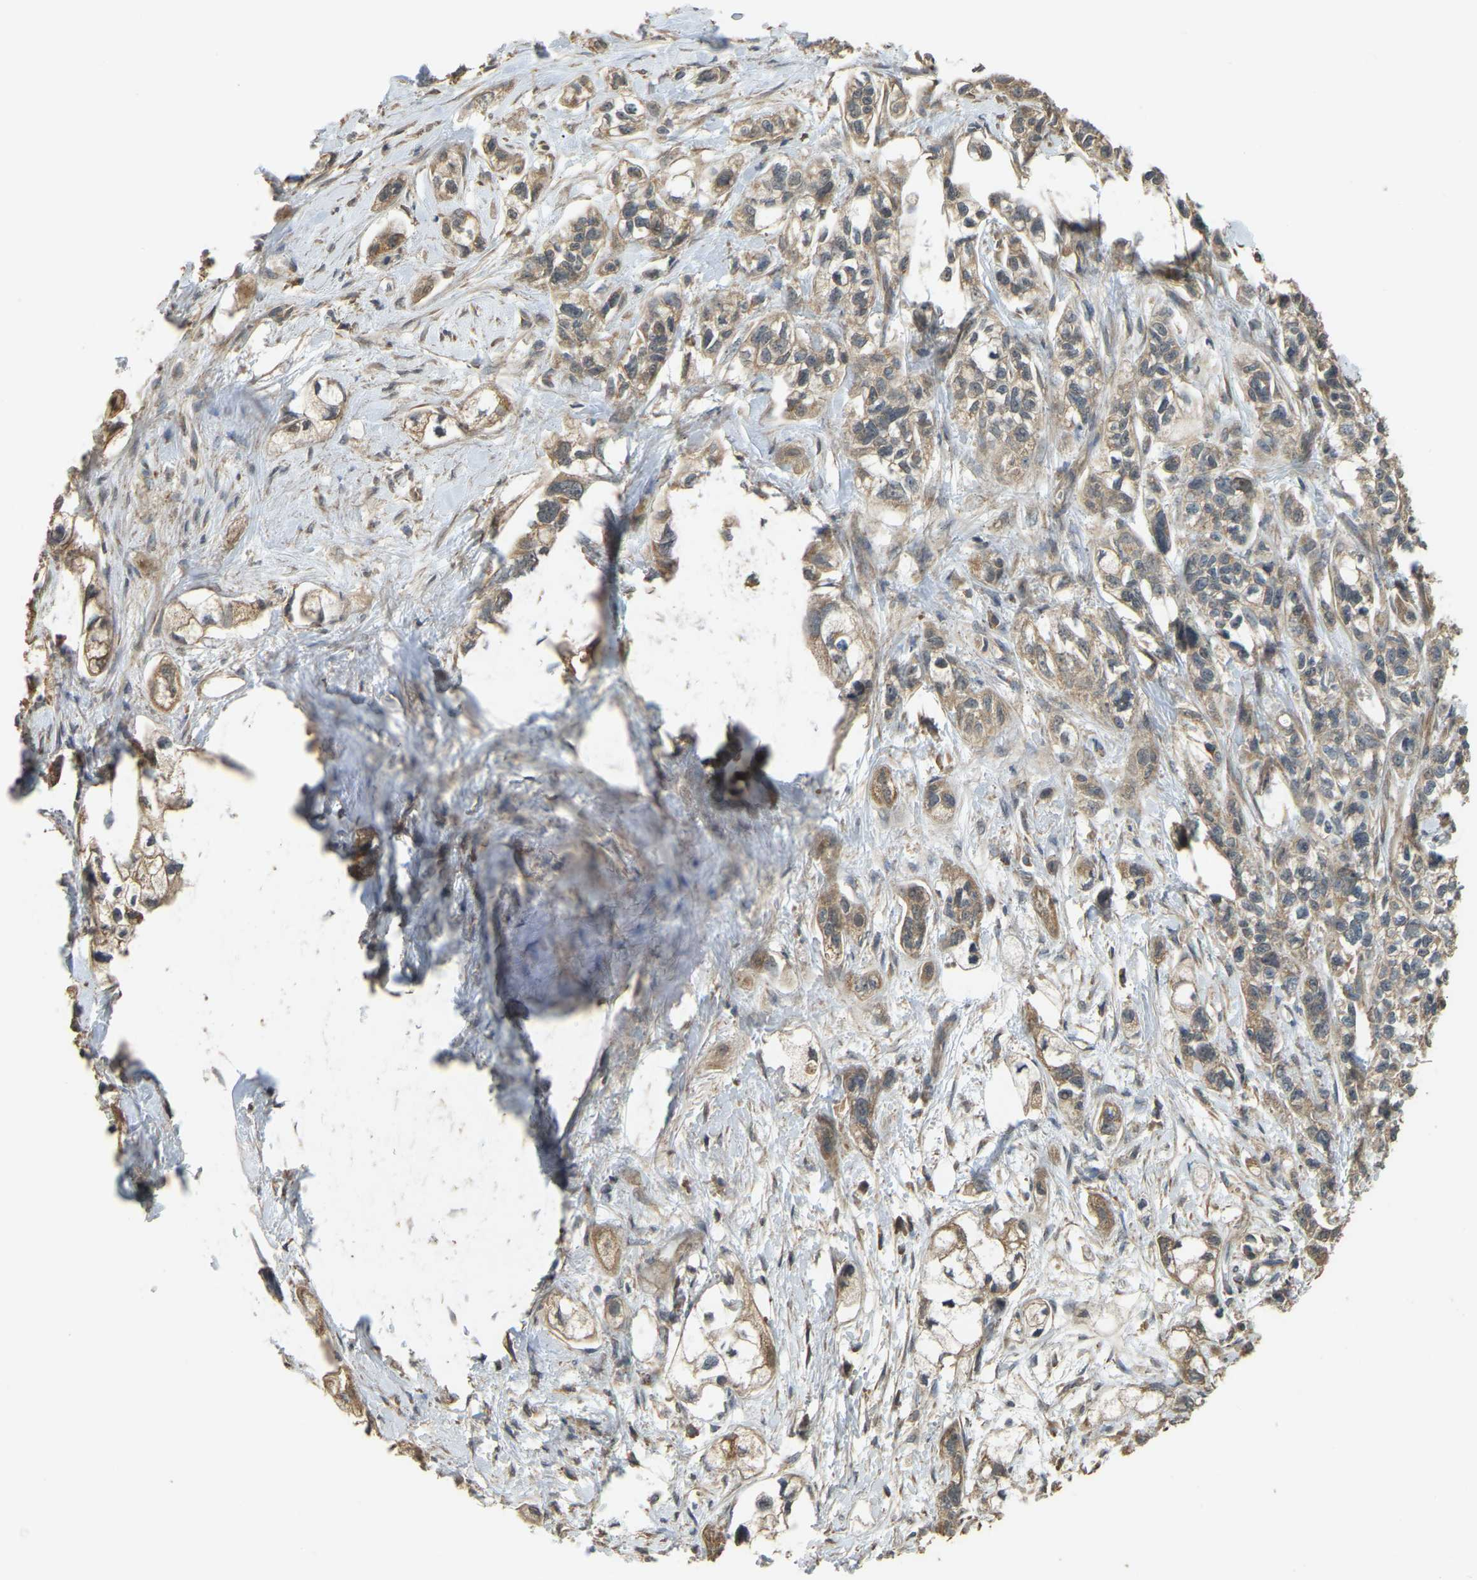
{"staining": {"intensity": "weak", "quantity": ">75%", "location": "cytoplasmic/membranous"}, "tissue": "pancreatic cancer", "cell_type": "Tumor cells", "image_type": "cancer", "snomed": [{"axis": "morphology", "description": "Adenocarcinoma, NOS"}, {"axis": "topography", "description": "Pancreas"}], "caption": "Immunohistochemistry (IHC) staining of pancreatic cancer (adenocarcinoma), which displays low levels of weak cytoplasmic/membranous staining in approximately >75% of tumor cells indicating weak cytoplasmic/membranous protein expression. The staining was performed using DAB (brown) for protein detection and nuclei were counterstained in hematoxylin (blue).", "gene": "GNG2", "patient": {"sex": "male", "age": 74}}